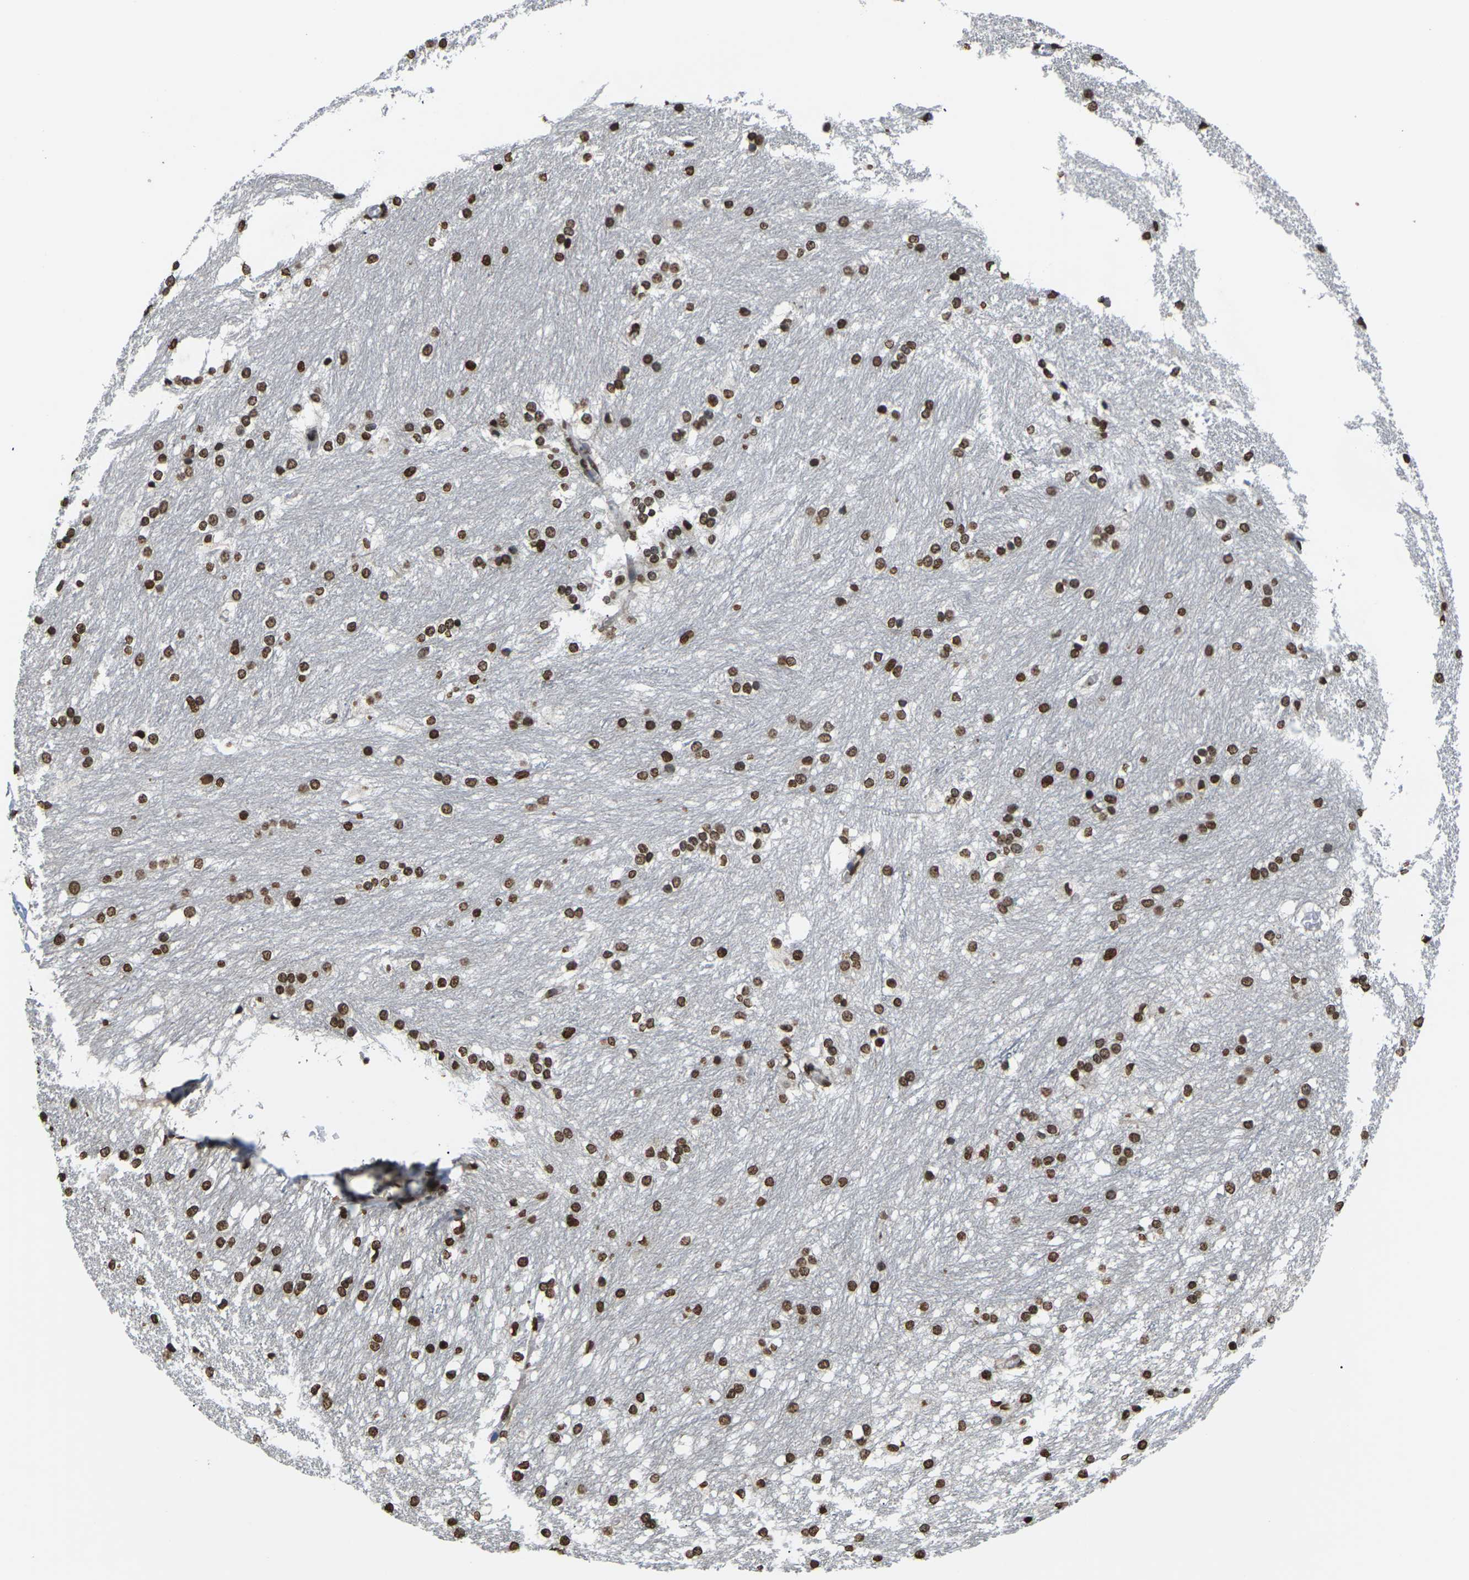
{"staining": {"intensity": "strong", "quantity": ">75%", "location": "nuclear"}, "tissue": "caudate", "cell_type": "Glial cells", "image_type": "normal", "snomed": [{"axis": "morphology", "description": "Normal tissue, NOS"}, {"axis": "topography", "description": "Lateral ventricle wall"}], "caption": "Protein expression analysis of normal human caudate reveals strong nuclear positivity in about >75% of glial cells.", "gene": "EMSY", "patient": {"sex": "female", "age": 19}}